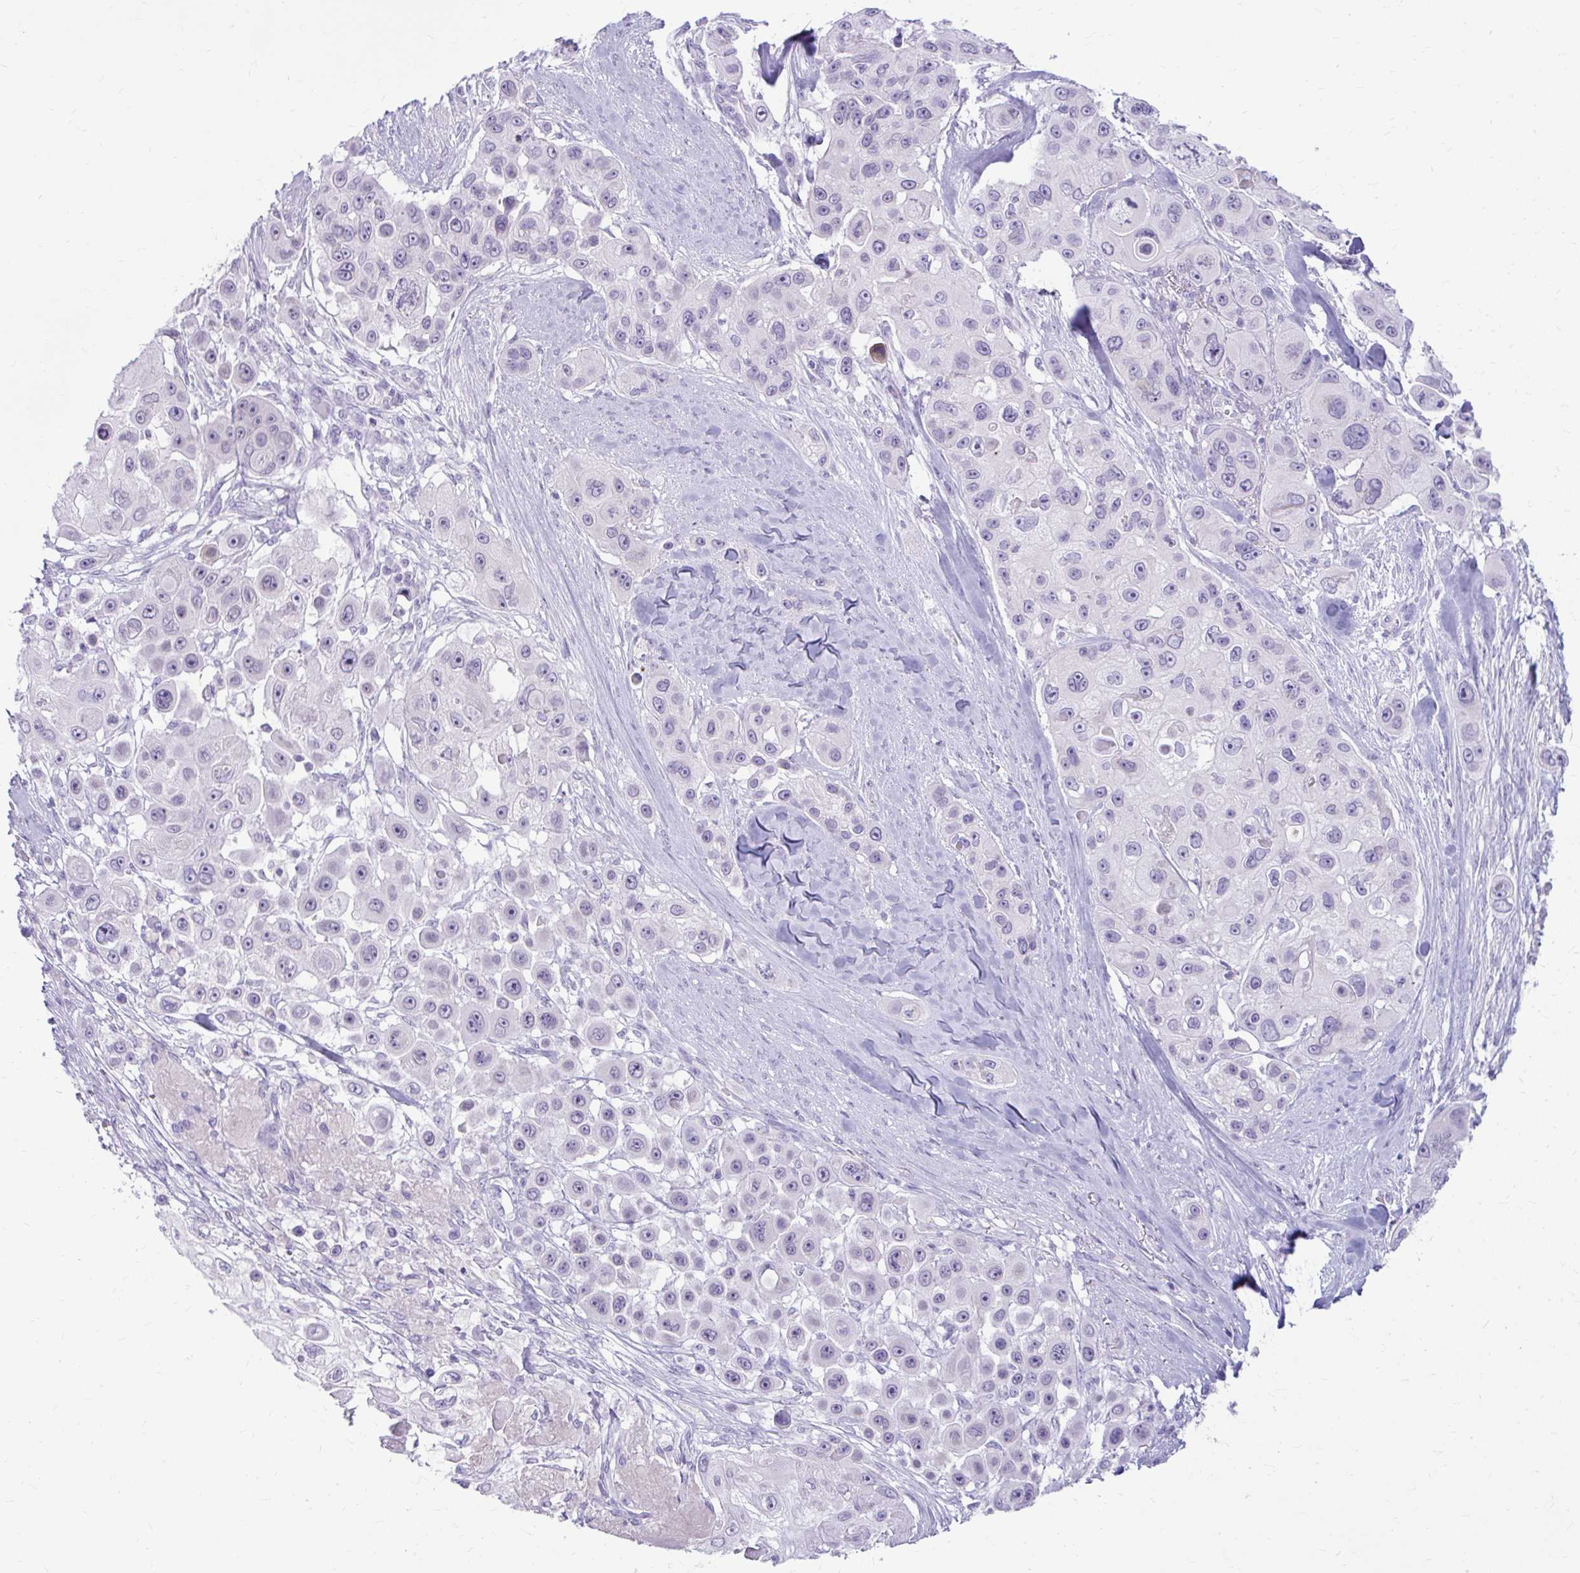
{"staining": {"intensity": "negative", "quantity": "none", "location": "none"}, "tissue": "skin cancer", "cell_type": "Tumor cells", "image_type": "cancer", "snomed": [{"axis": "morphology", "description": "Squamous cell carcinoma, NOS"}, {"axis": "topography", "description": "Skin"}], "caption": "Tumor cells show no significant protein positivity in skin cancer.", "gene": "CHIA", "patient": {"sex": "male", "age": 67}}